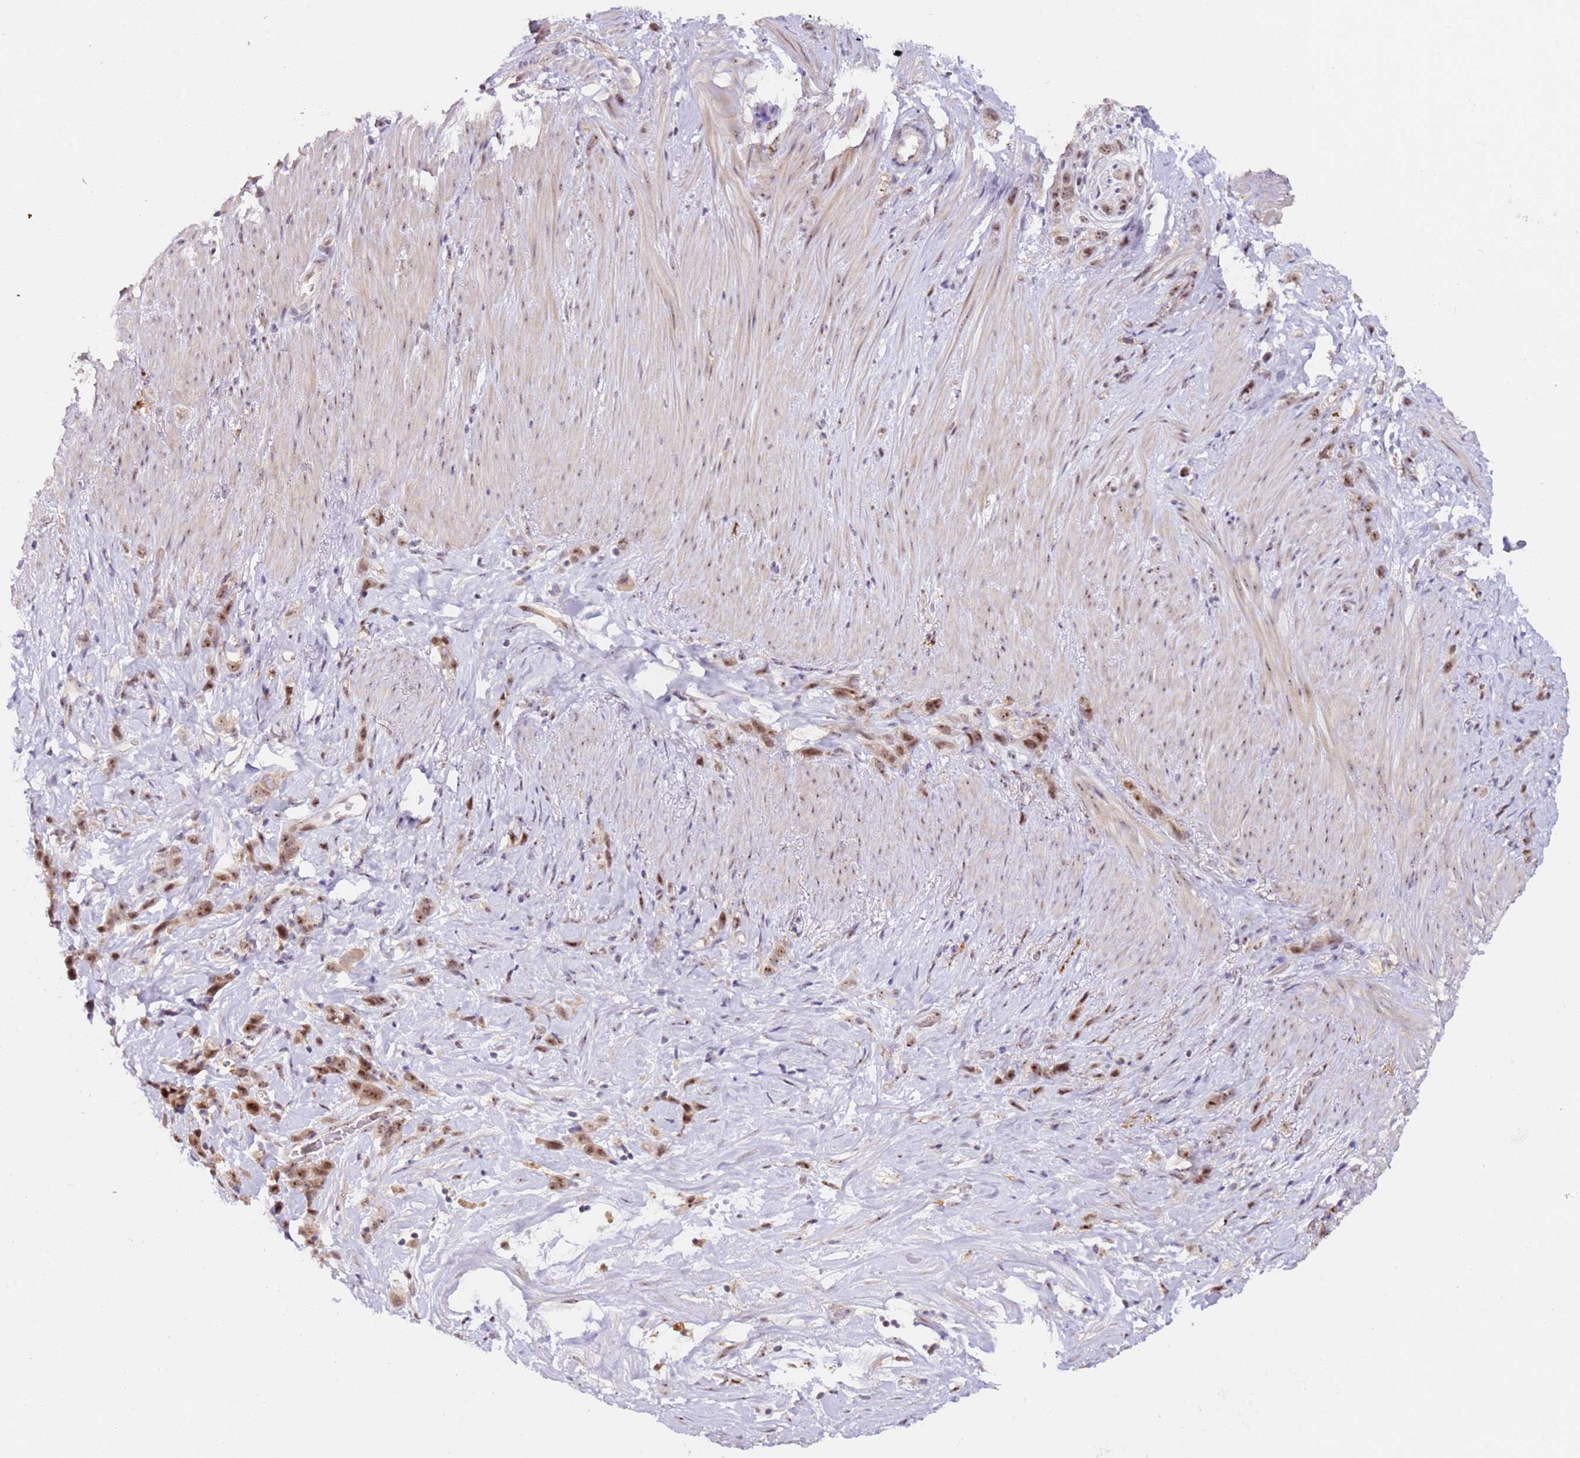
{"staining": {"intensity": "moderate", "quantity": ">75%", "location": "nuclear"}, "tissue": "stomach cancer", "cell_type": "Tumor cells", "image_type": "cancer", "snomed": [{"axis": "morphology", "description": "Adenocarcinoma, NOS"}, {"axis": "topography", "description": "Stomach"}], "caption": "Protein expression by immunohistochemistry (IHC) exhibits moderate nuclear expression in about >75% of tumor cells in stomach cancer.", "gene": "LGALSL", "patient": {"sex": "female", "age": 65}}